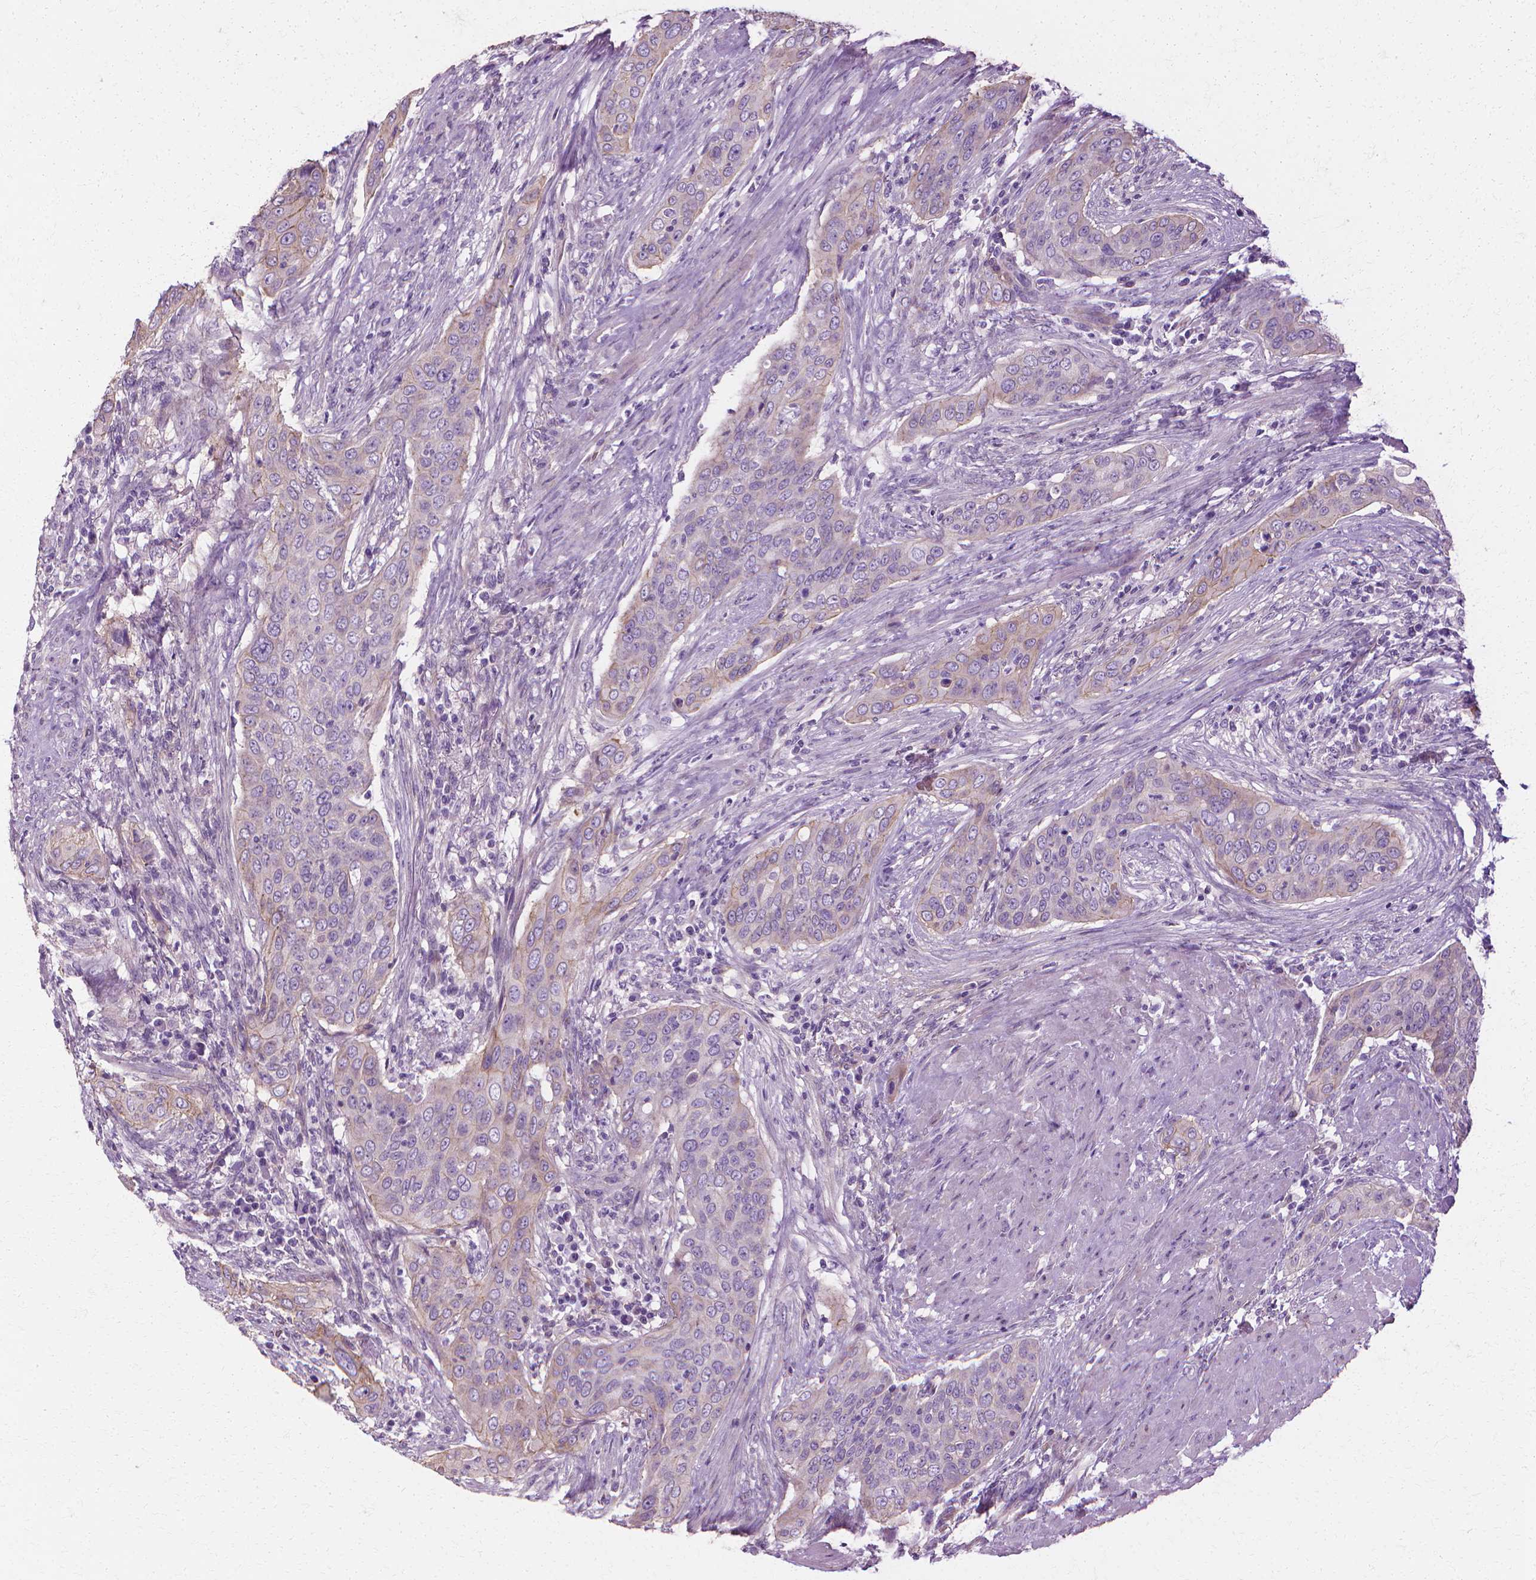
{"staining": {"intensity": "negative", "quantity": "none", "location": "none"}, "tissue": "urothelial cancer", "cell_type": "Tumor cells", "image_type": "cancer", "snomed": [{"axis": "morphology", "description": "Urothelial carcinoma, High grade"}, {"axis": "topography", "description": "Urinary bladder"}], "caption": "IHC photomicrograph of neoplastic tissue: human urothelial cancer stained with DAB shows no significant protein expression in tumor cells.", "gene": "CFAP157", "patient": {"sex": "male", "age": 82}}